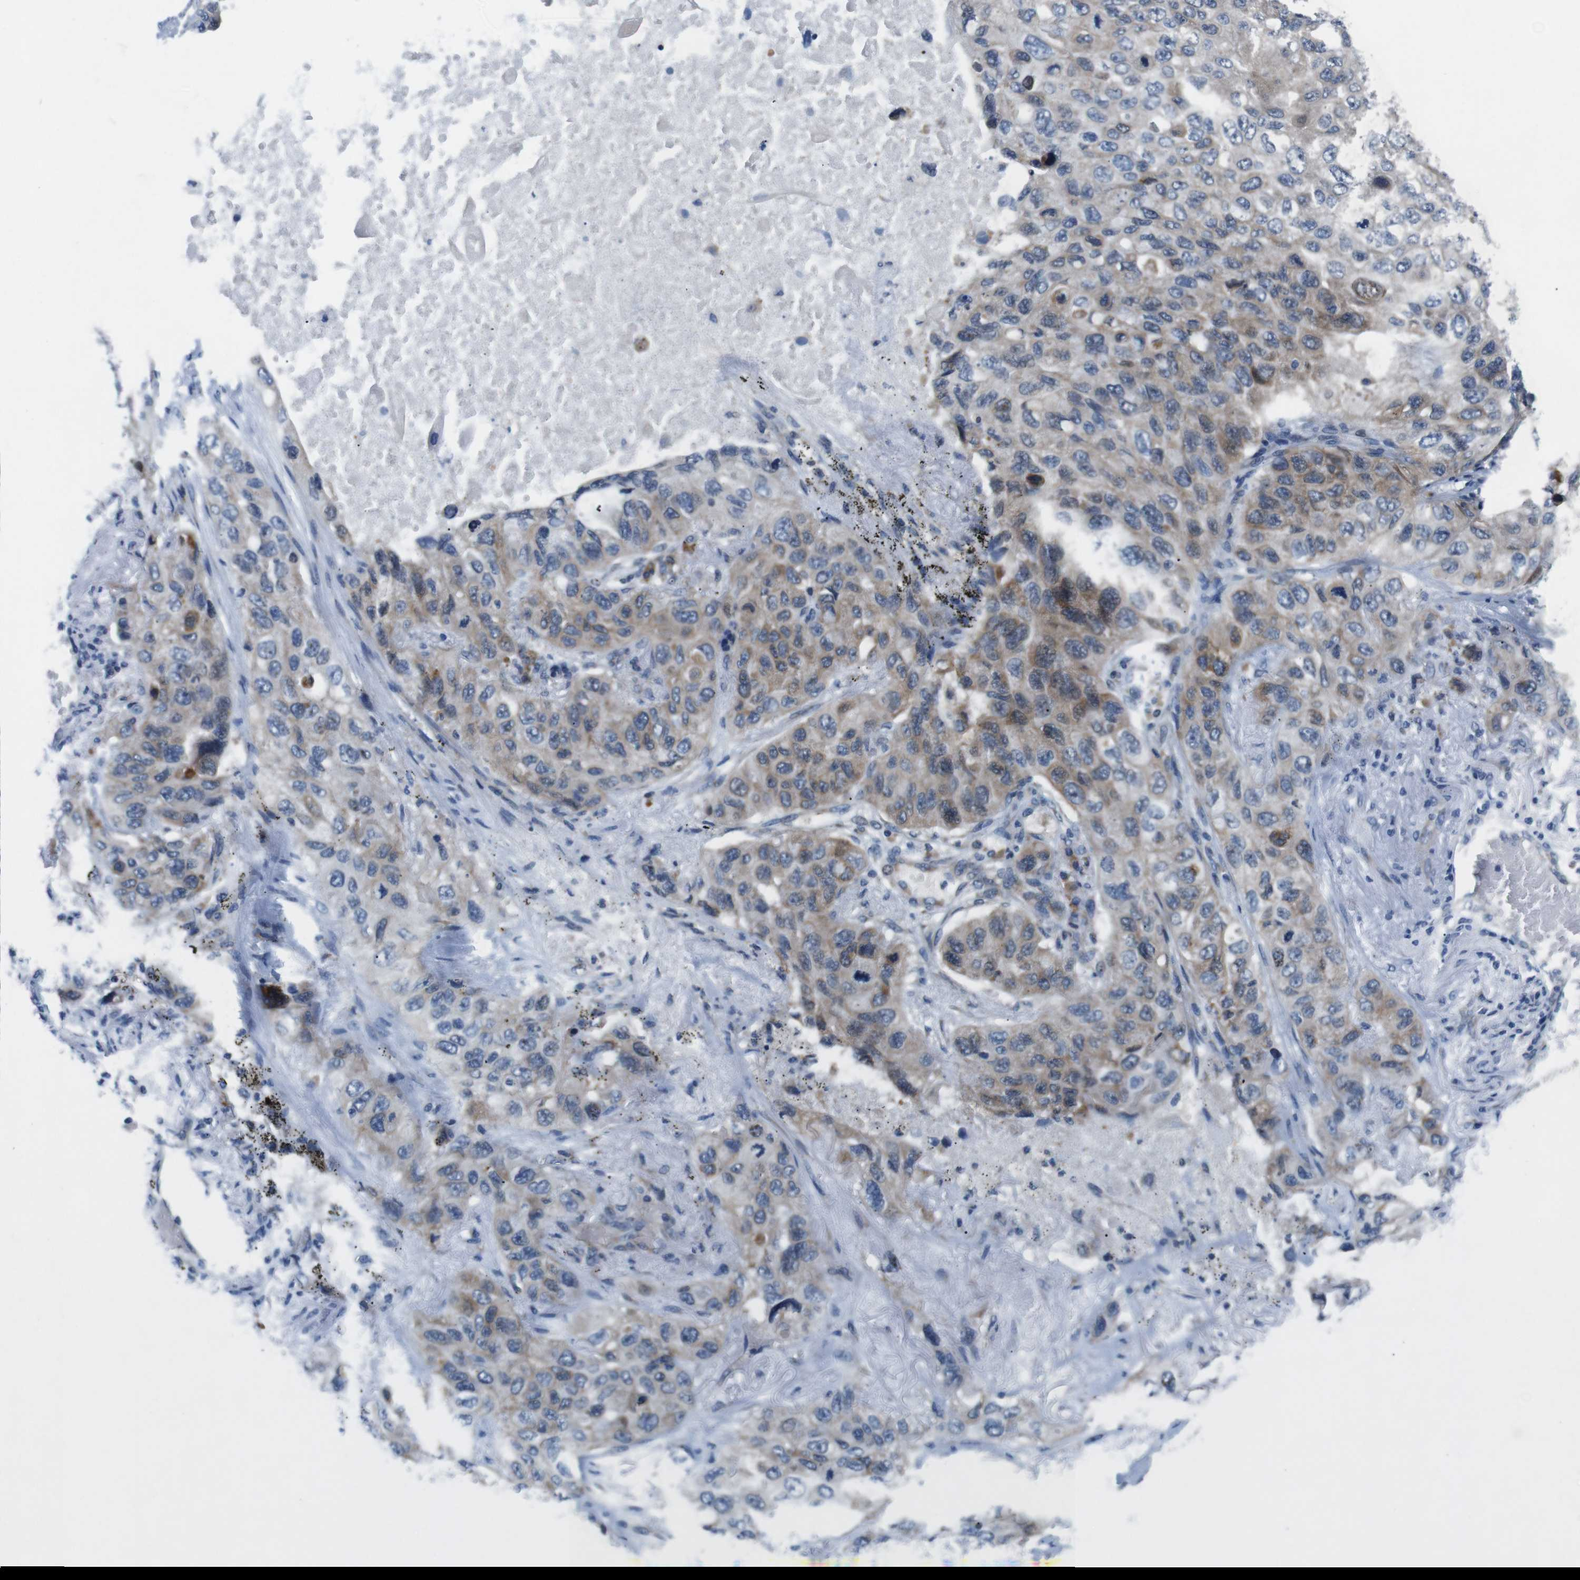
{"staining": {"intensity": "moderate", "quantity": ">75%", "location": "cytoplasmic/membranous"}, "tissue": "lung cancer", "cell_type": "Tumor cells", "image_type": "cancer", "snomed": [{"axis": "morphology", "description": "Squamous cell carcinoma, NOS"}, {"axis": "topography", "description": "Lung"}], "caption": "IHC image of neoplastic tissue: human squamous cell carcinoma (lung) stained using IHC demonstrates medium levels of moderate protein expression localized specifically in the cytoplasmic/membranous of tumor cells, appearing as a cytoplasmic/membranous brown color.", "gene": "JAK1", "patient": {"sex": "female", "age": 73}}